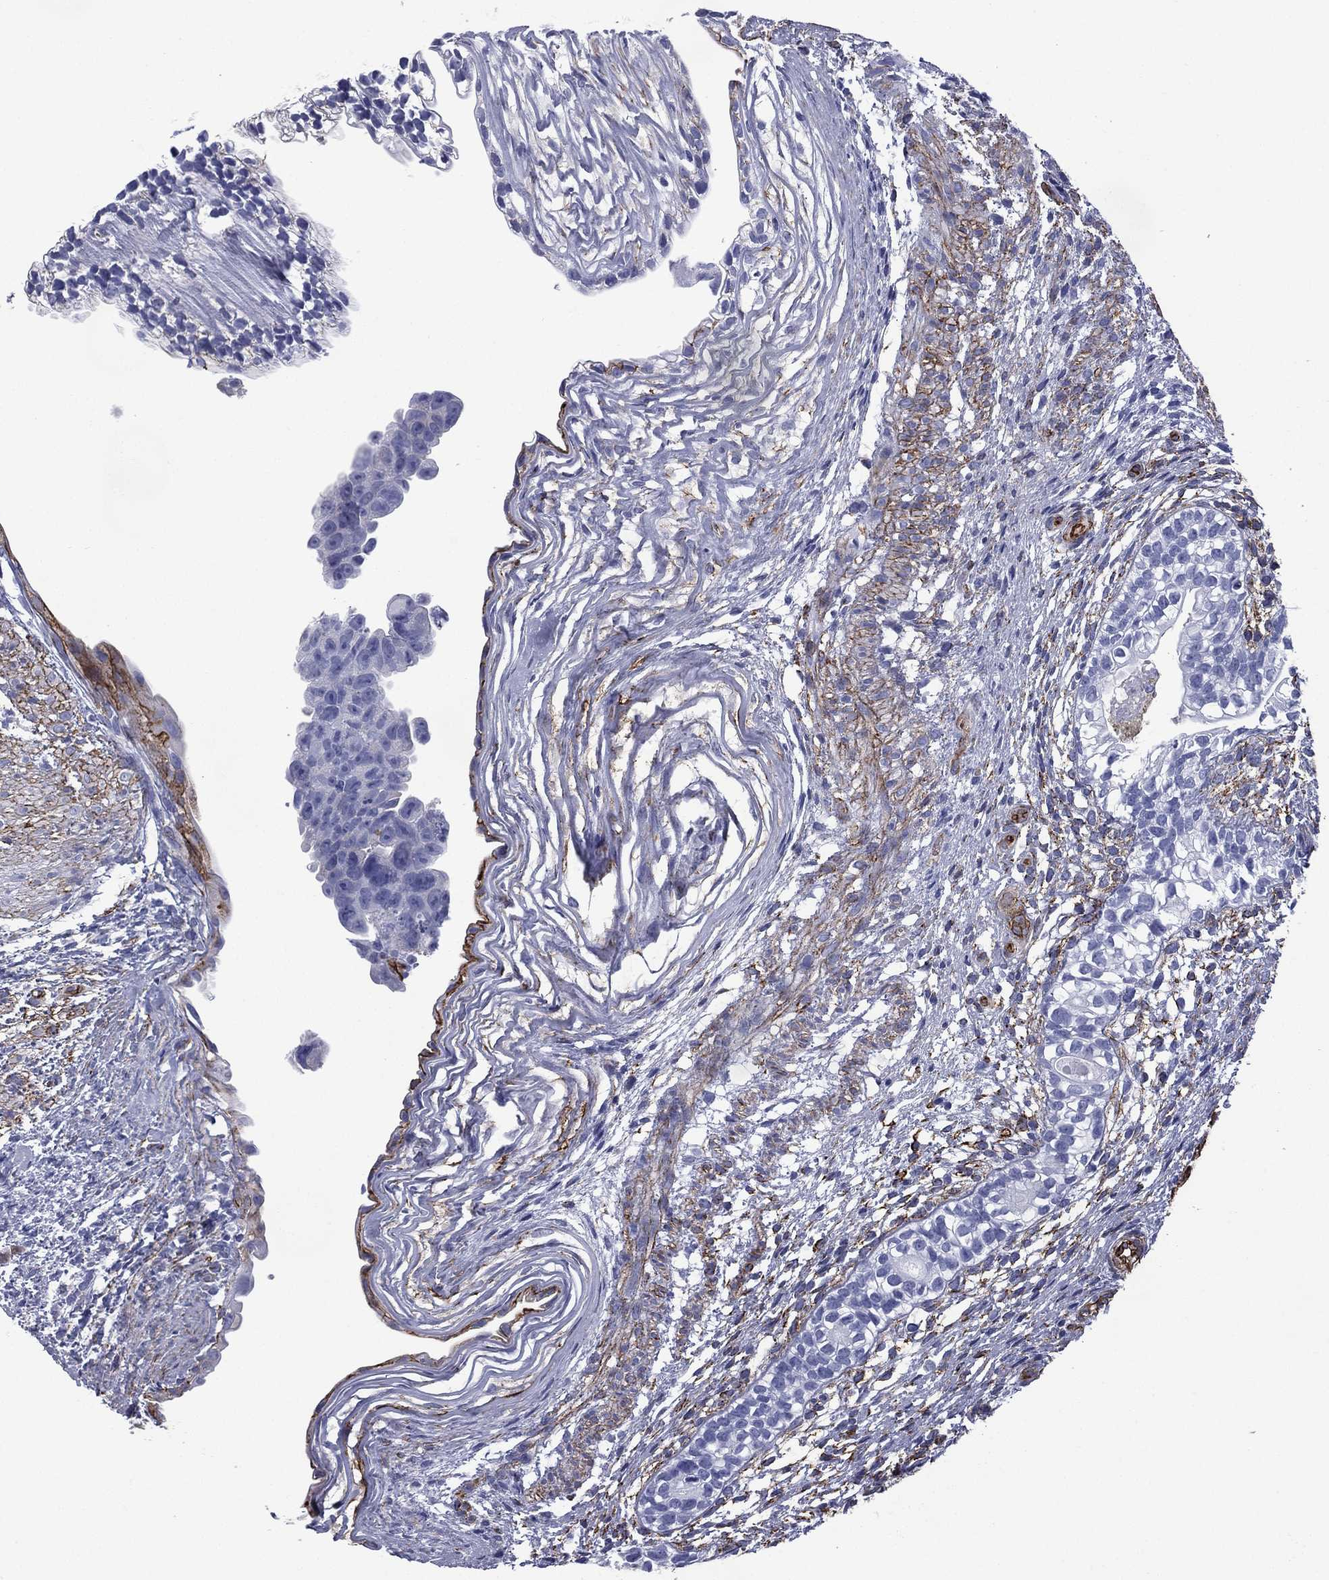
{"staining": {"intensity": "negative", "quantity": "none", "location": "none"}, "tissue": "testis cancer", "cell_type": "Tumor cells", "image_type": "cancer", "snomed": [{"axis": "morphology", "description": "Normal tissue, NOS"}, {"axis": "morphology", "description": "Carcinoma, Embryonal, NOS"}, {"axis": "topography", "description": "Testis"}, {"axis": "topography", "description": "Epididymis"}], "caption": "This is an IHC image of human testis cancer (embryonal carcinoma). There is no staining in tumor cells.", "gene": "CAVIN3", "patient": {"sex": "male", "age": 24}}